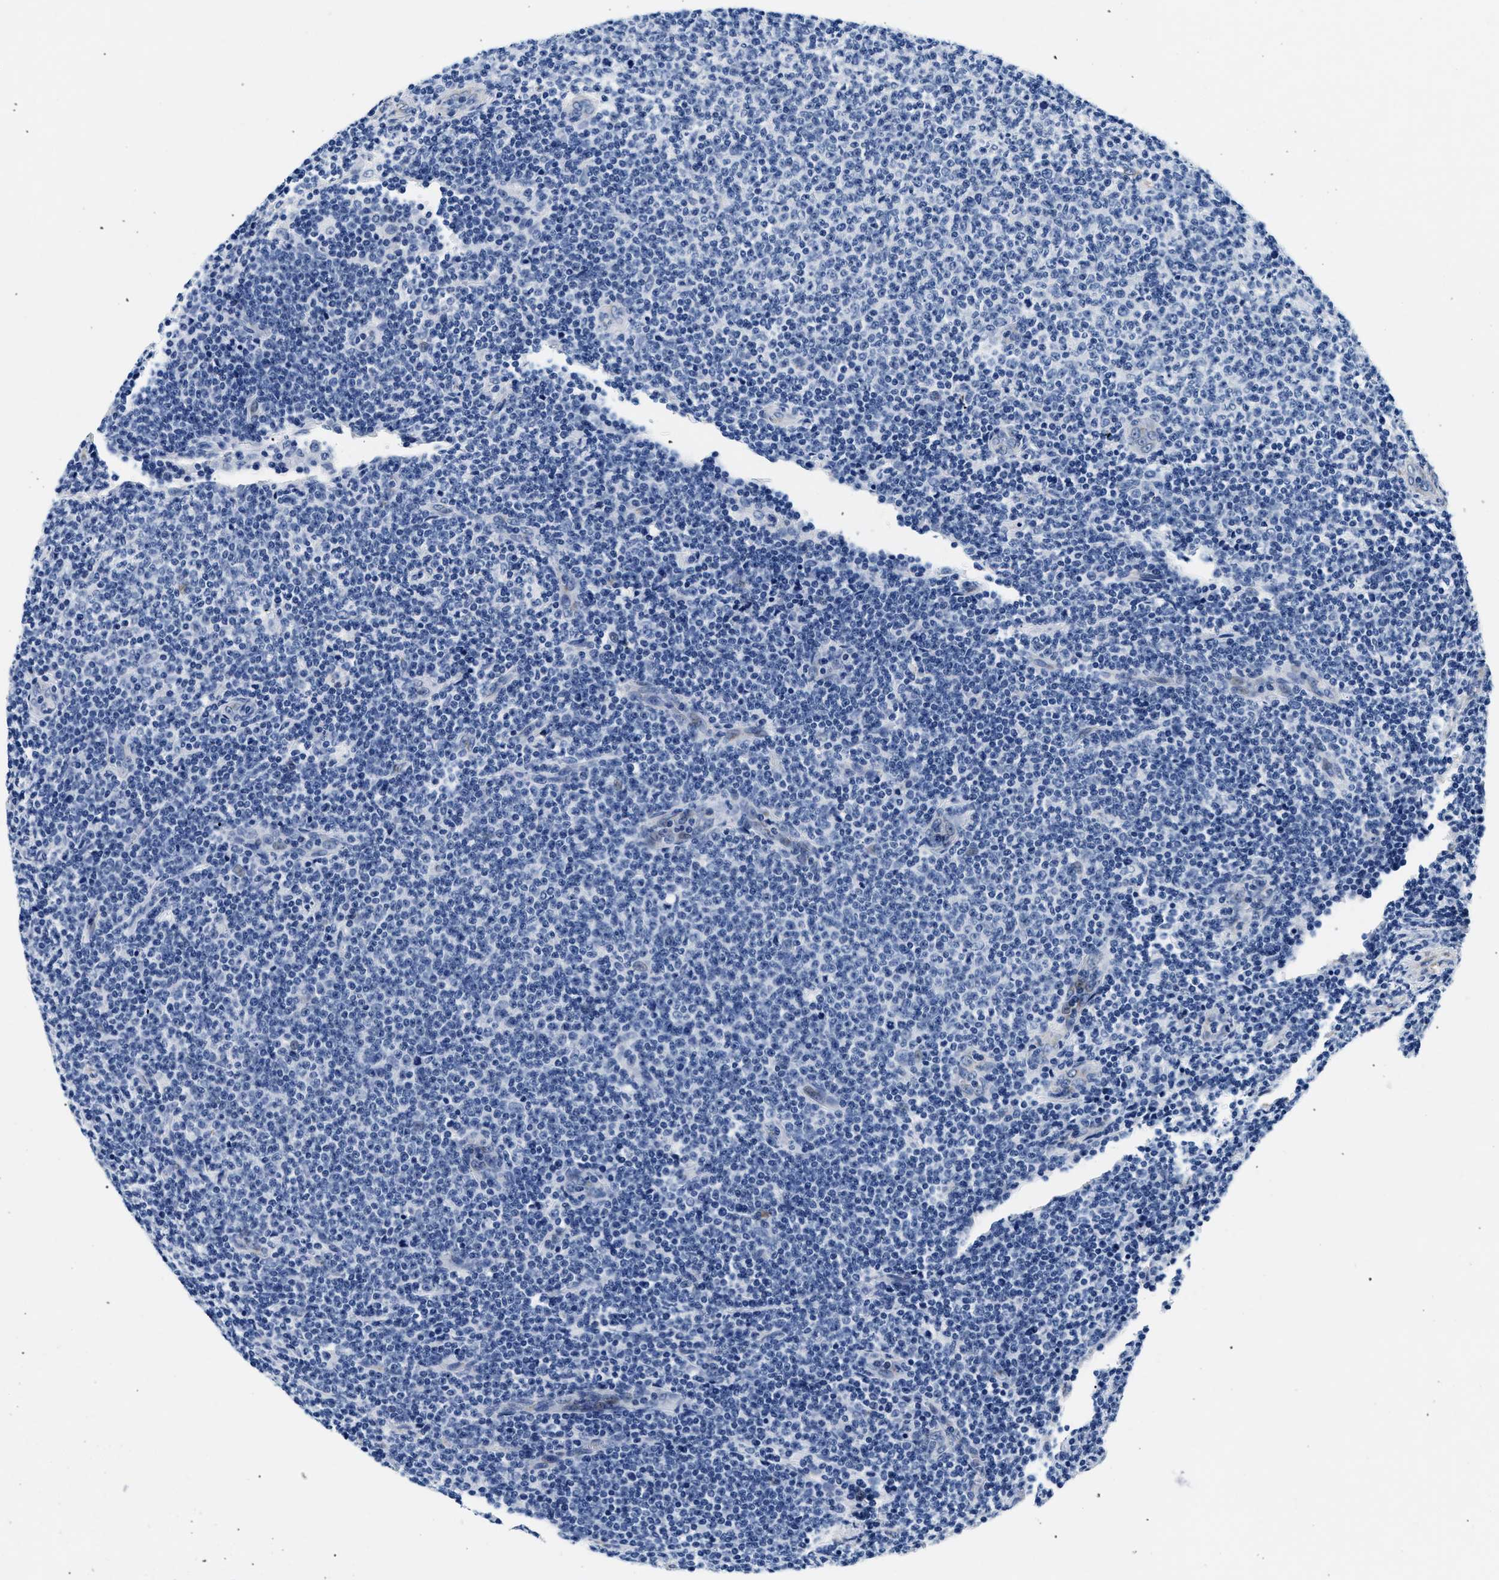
{"staining": {"intensity": "negative", "quantity": "none", "location": "none"}, "tissue": "lymphoma", "cell_type": "Tumor cells", "image_type": "cancer", "snomed": [{"axis": "morphology", "description": "Malignant lymphoma, non-Hodgkin's type, Low grade"}, {"axis": "topography", "description": "Lymph node"}], "caption": "An immunohistochemistry (IHC) histopathology image of lymphoma is shown. There is no staining in tumor cells of lymphoma.", "gene": "LAMA3", "patient": {"sex": "male", "age": 66}}